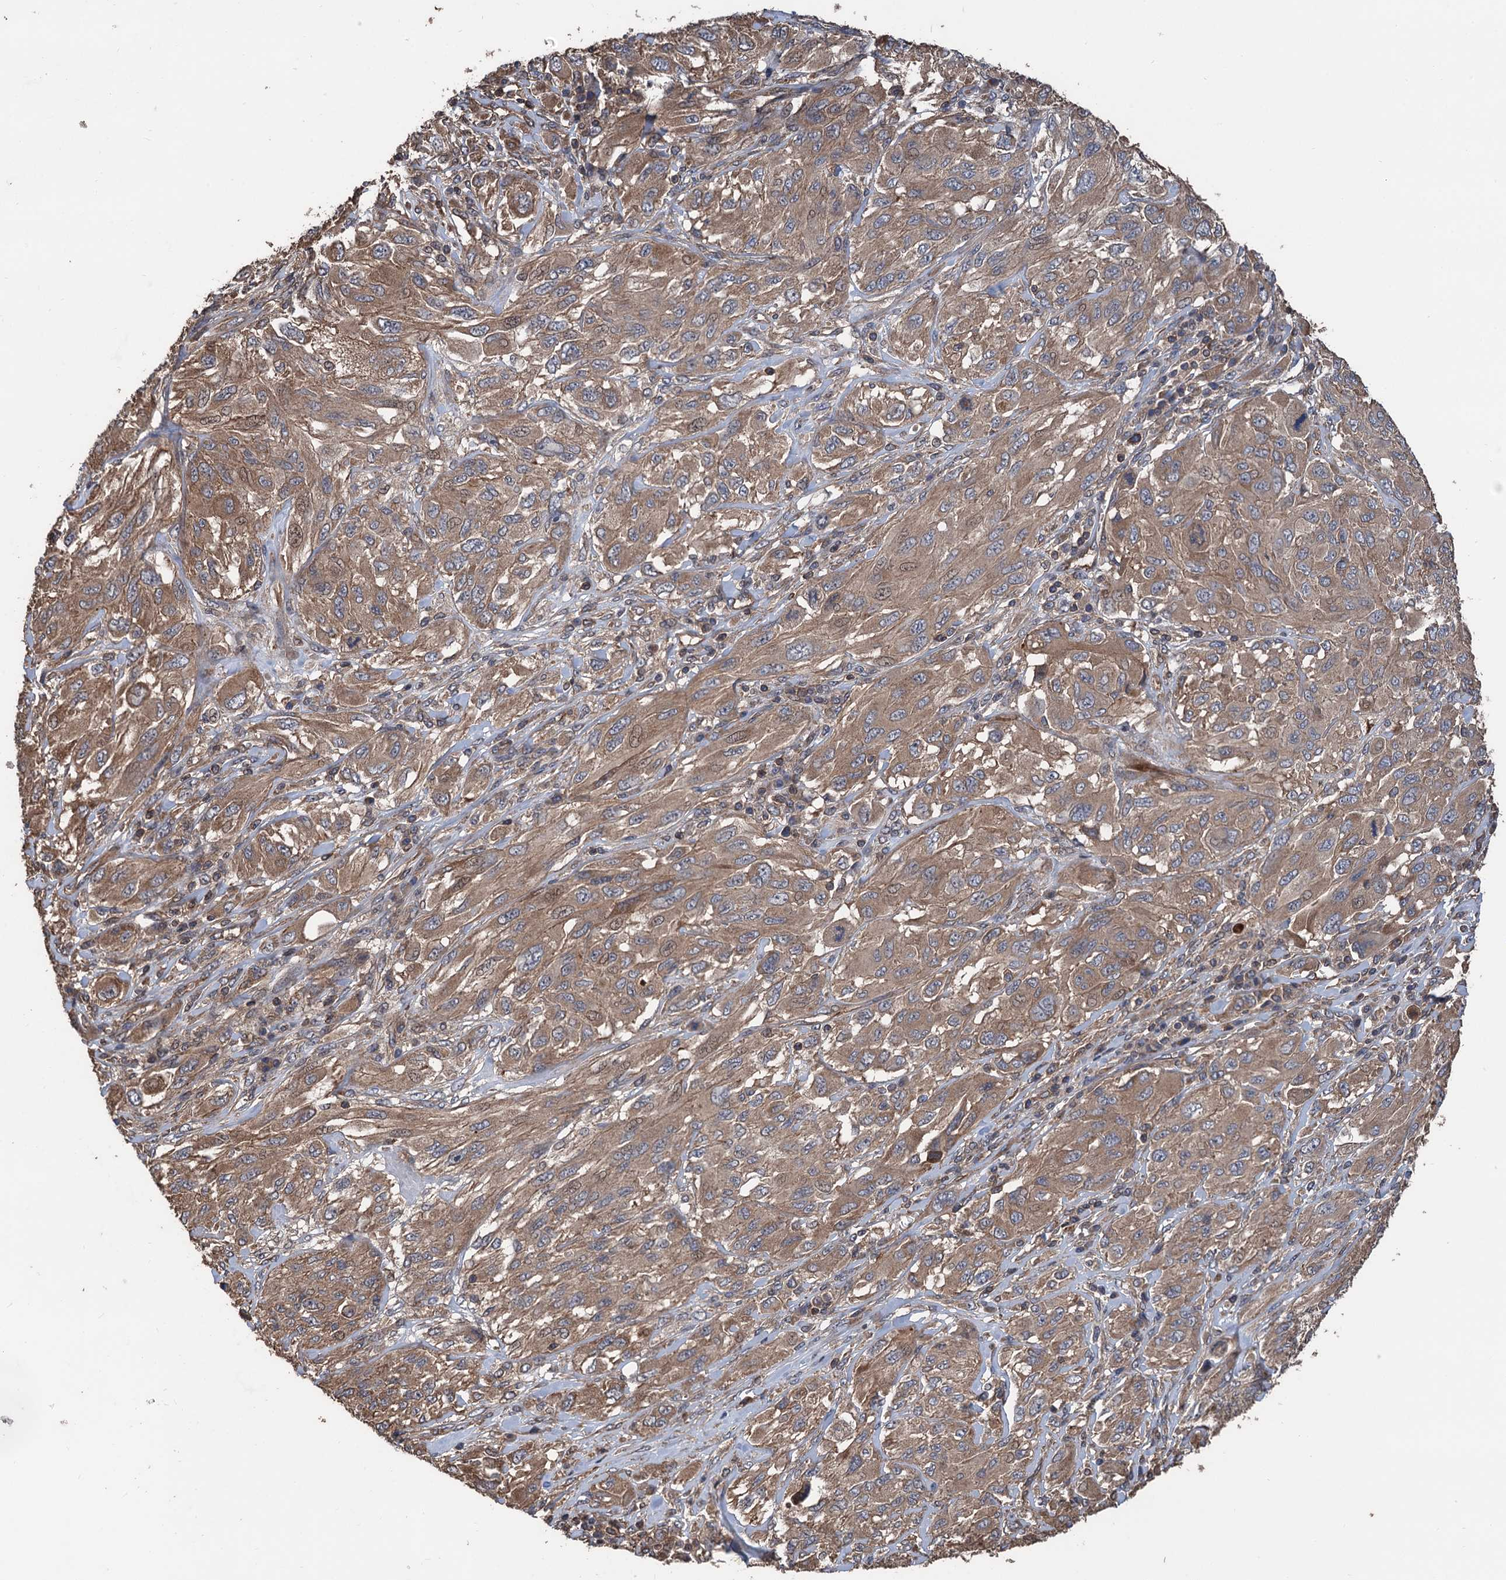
{"staining": {"intensity": "weak", "quantity": ">75%", "location": "cytoplasmic/membranous"}, "tissue": "melanoma", "cell_type": "Tumor cells", "image_type": "cancer", "snomed": [{"axis": "morphology", "description": "Malignant melanoma, NOS"}, {"axis": "topography", "description": "Skin"}], "caption": "A brown stain highlights weak cytoplasmic/membranous expression of a protein in human malignant melanoma tumor cells.", "gene": "PPP4R1", "patient": {"sex": "female", "age": 91}}